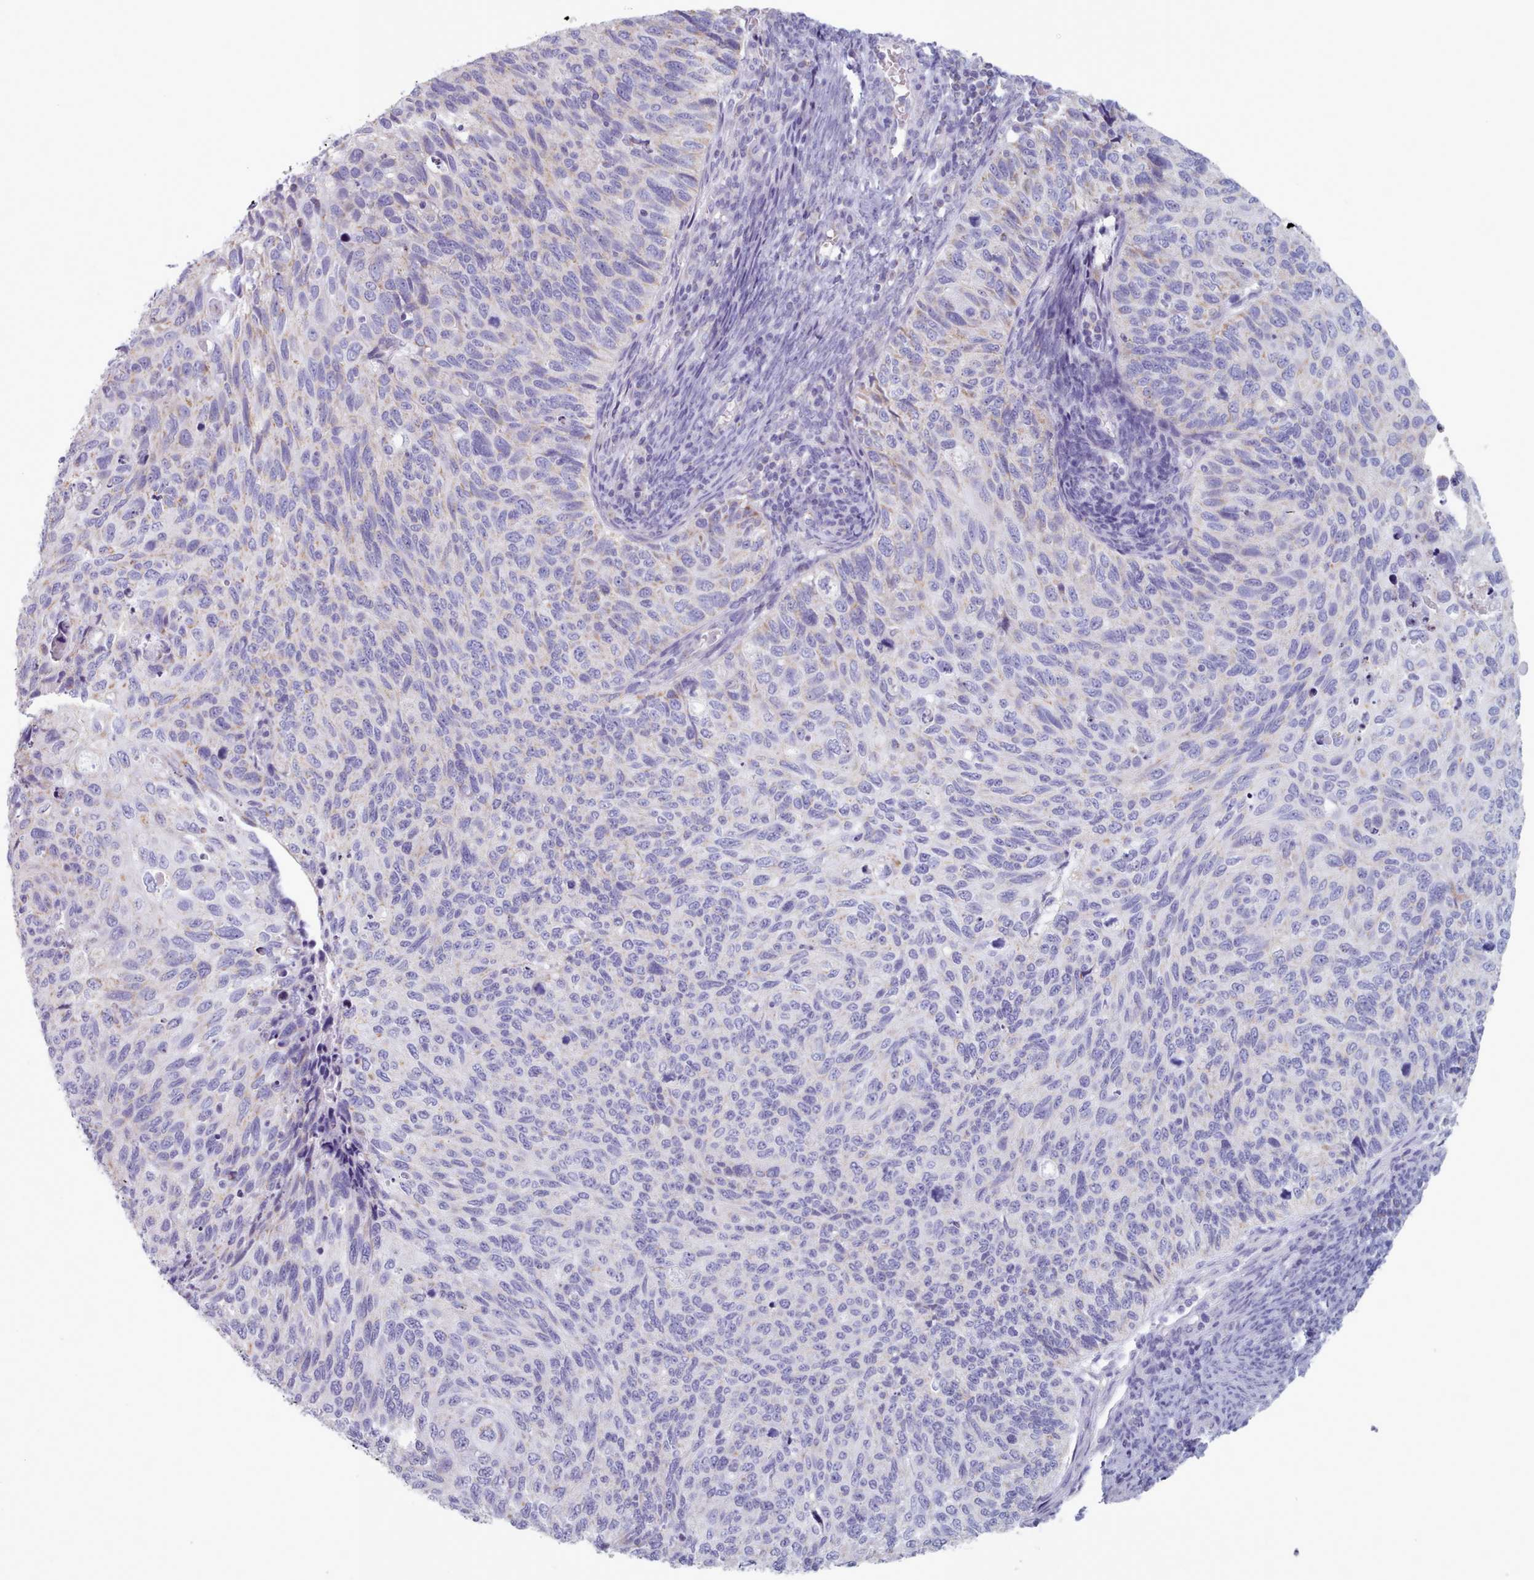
{"staining": {"intensity": "negative", "quantity": "none", "location": "none"}, "tissue": "cervical cancer", "cell_type": "Tumor cells", "image_type": "cancer", "snomed": [{"axis": "morphology", "description": "Squamous cell carcinoma, NOS"}, {"axis": "topography", "description": "Cervix"}], "caption": "Cervical squamous cell carcinoma was stained to show a protein in brown. There is no significant staining in tumor cells.", "gene": "HAO1", "patient": {"sex": "female", "age": 70}}